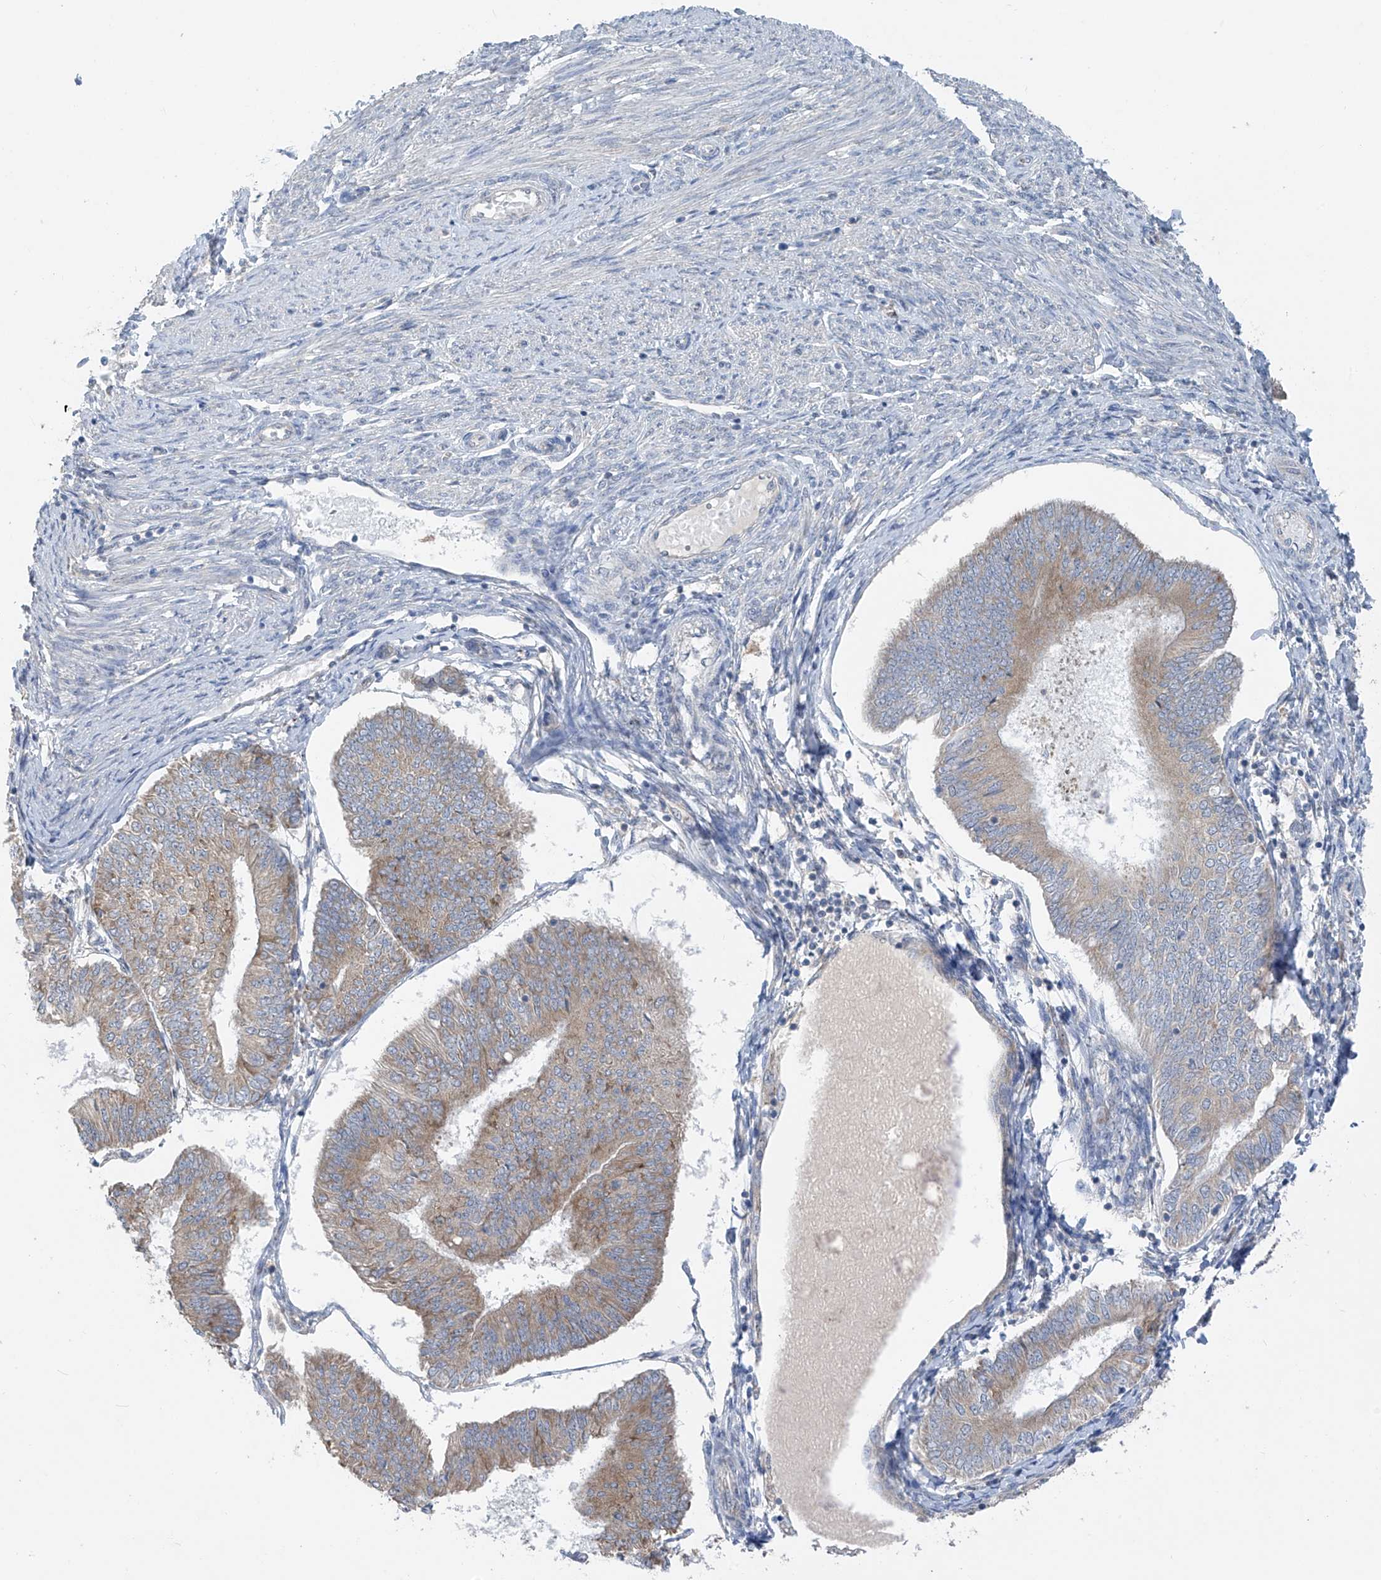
{"staining": {"intensity": "weak", "quantity": "25%-75%", "location": "cytoplasmic/membranous"}, "tissue": "endometrial cancer", "cell_type": "Tumor cells", "image_type": "cancer", "snomed": [{"axis": "morphology", "description": "Adenocarcinoma, NOS"}, {"axis": "topography", "description": "Endometrium"}], "caption": "Human endometrial cancer (adenocarcinoma) stained with a protein marker displays weak staining in tumor cells.", "gene": "RPL4", "patient": {"sex": "female", "age": 58}}